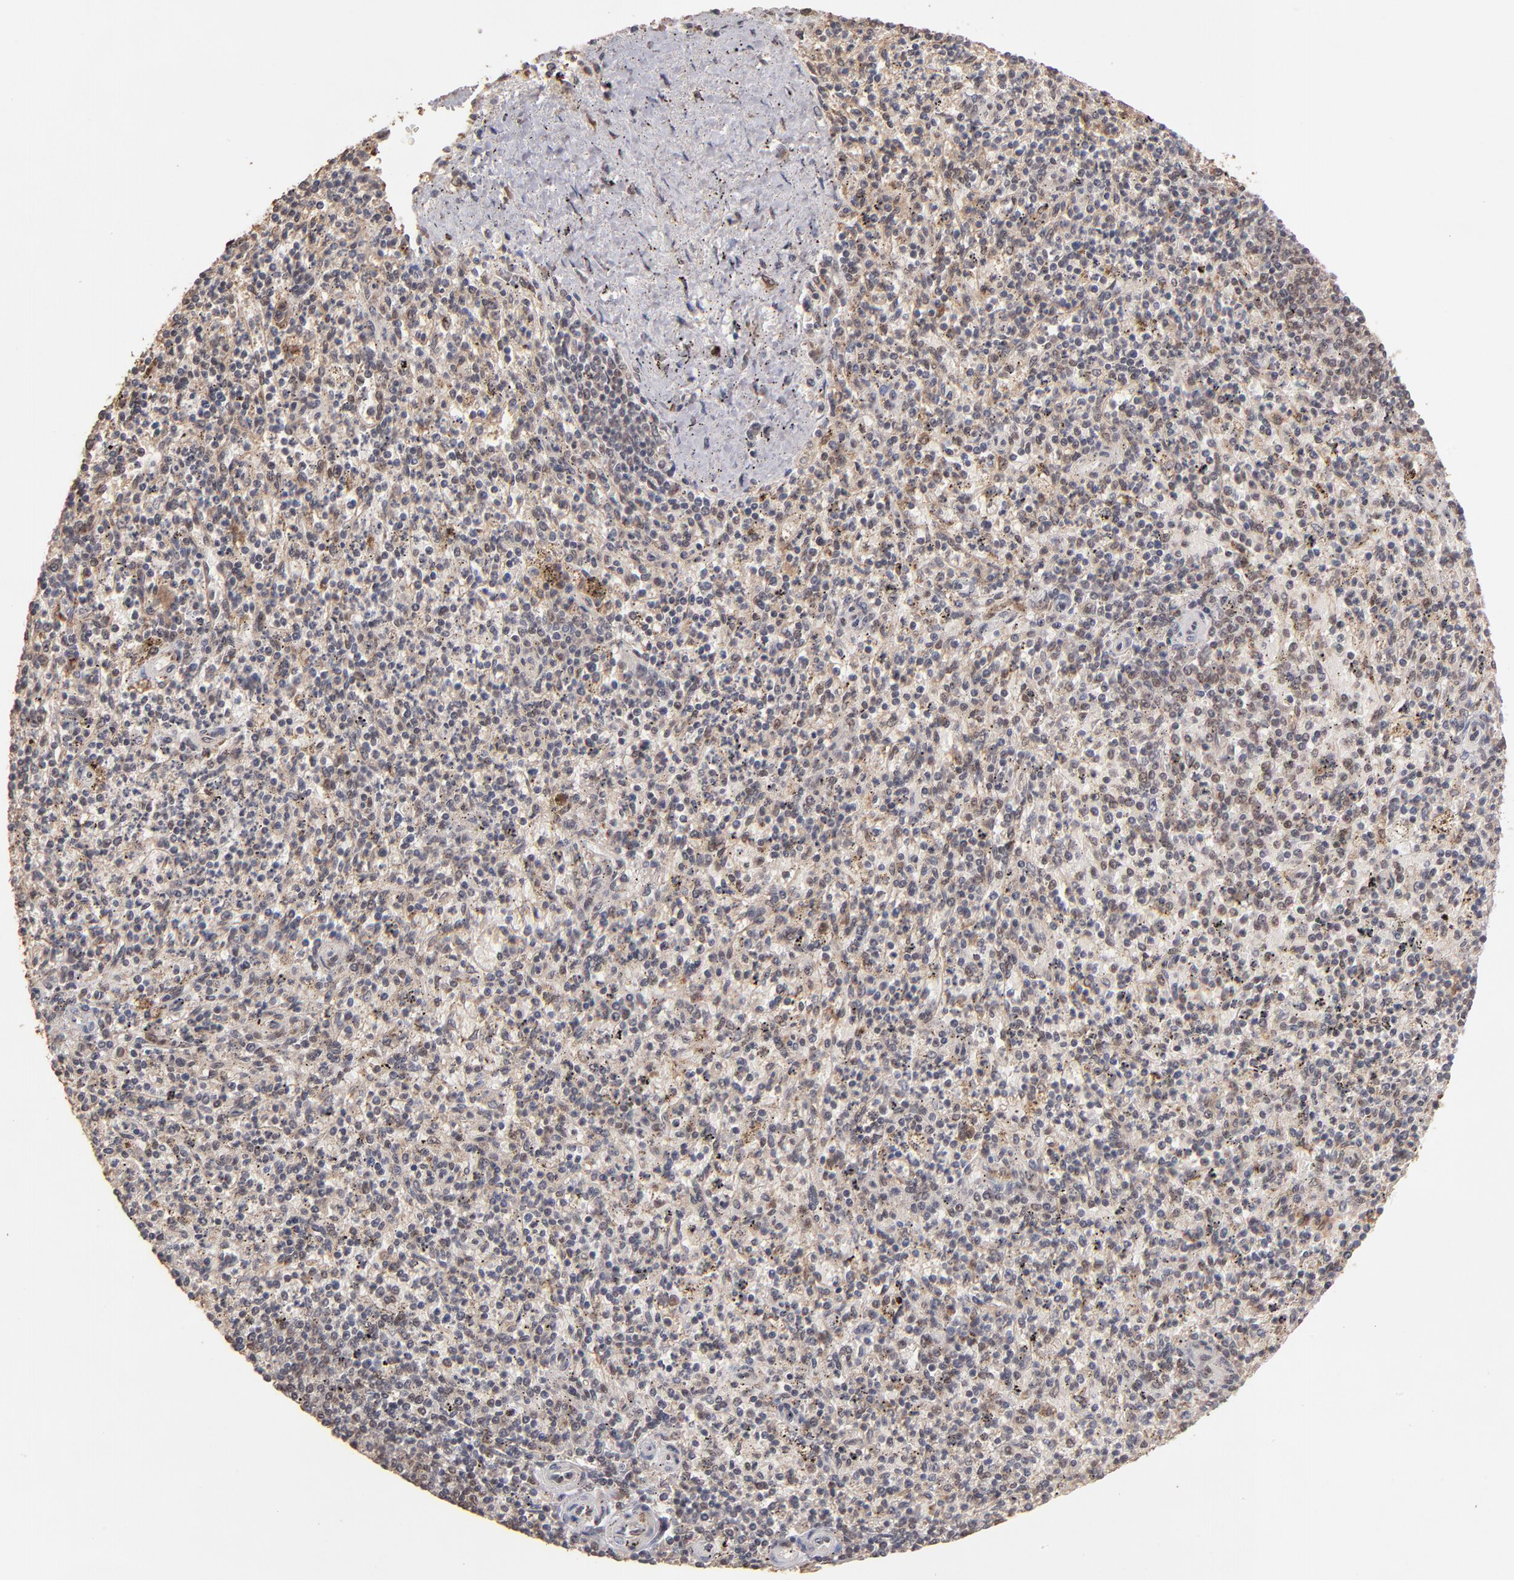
{"staining": {"intensity": "weak", "quantity": "<25%", "location": "nuclear"}, "tissue": "spleen", "cell_type": "Cells in red pulp", "image_type": "normal", "snomed": [{"axis": "morphology", "description": "Normal tissue, NOS"}, {"axis": "topography", "description": "Spleen"}], "caption": "Protein analysis of benign spleen reveals no significant expression in cells in red pulp. (DAB IHC visualized using brightfield microscopy, high magnification).", "gene": "EAPP", "patient": {"sex": "male", "age": 72}}